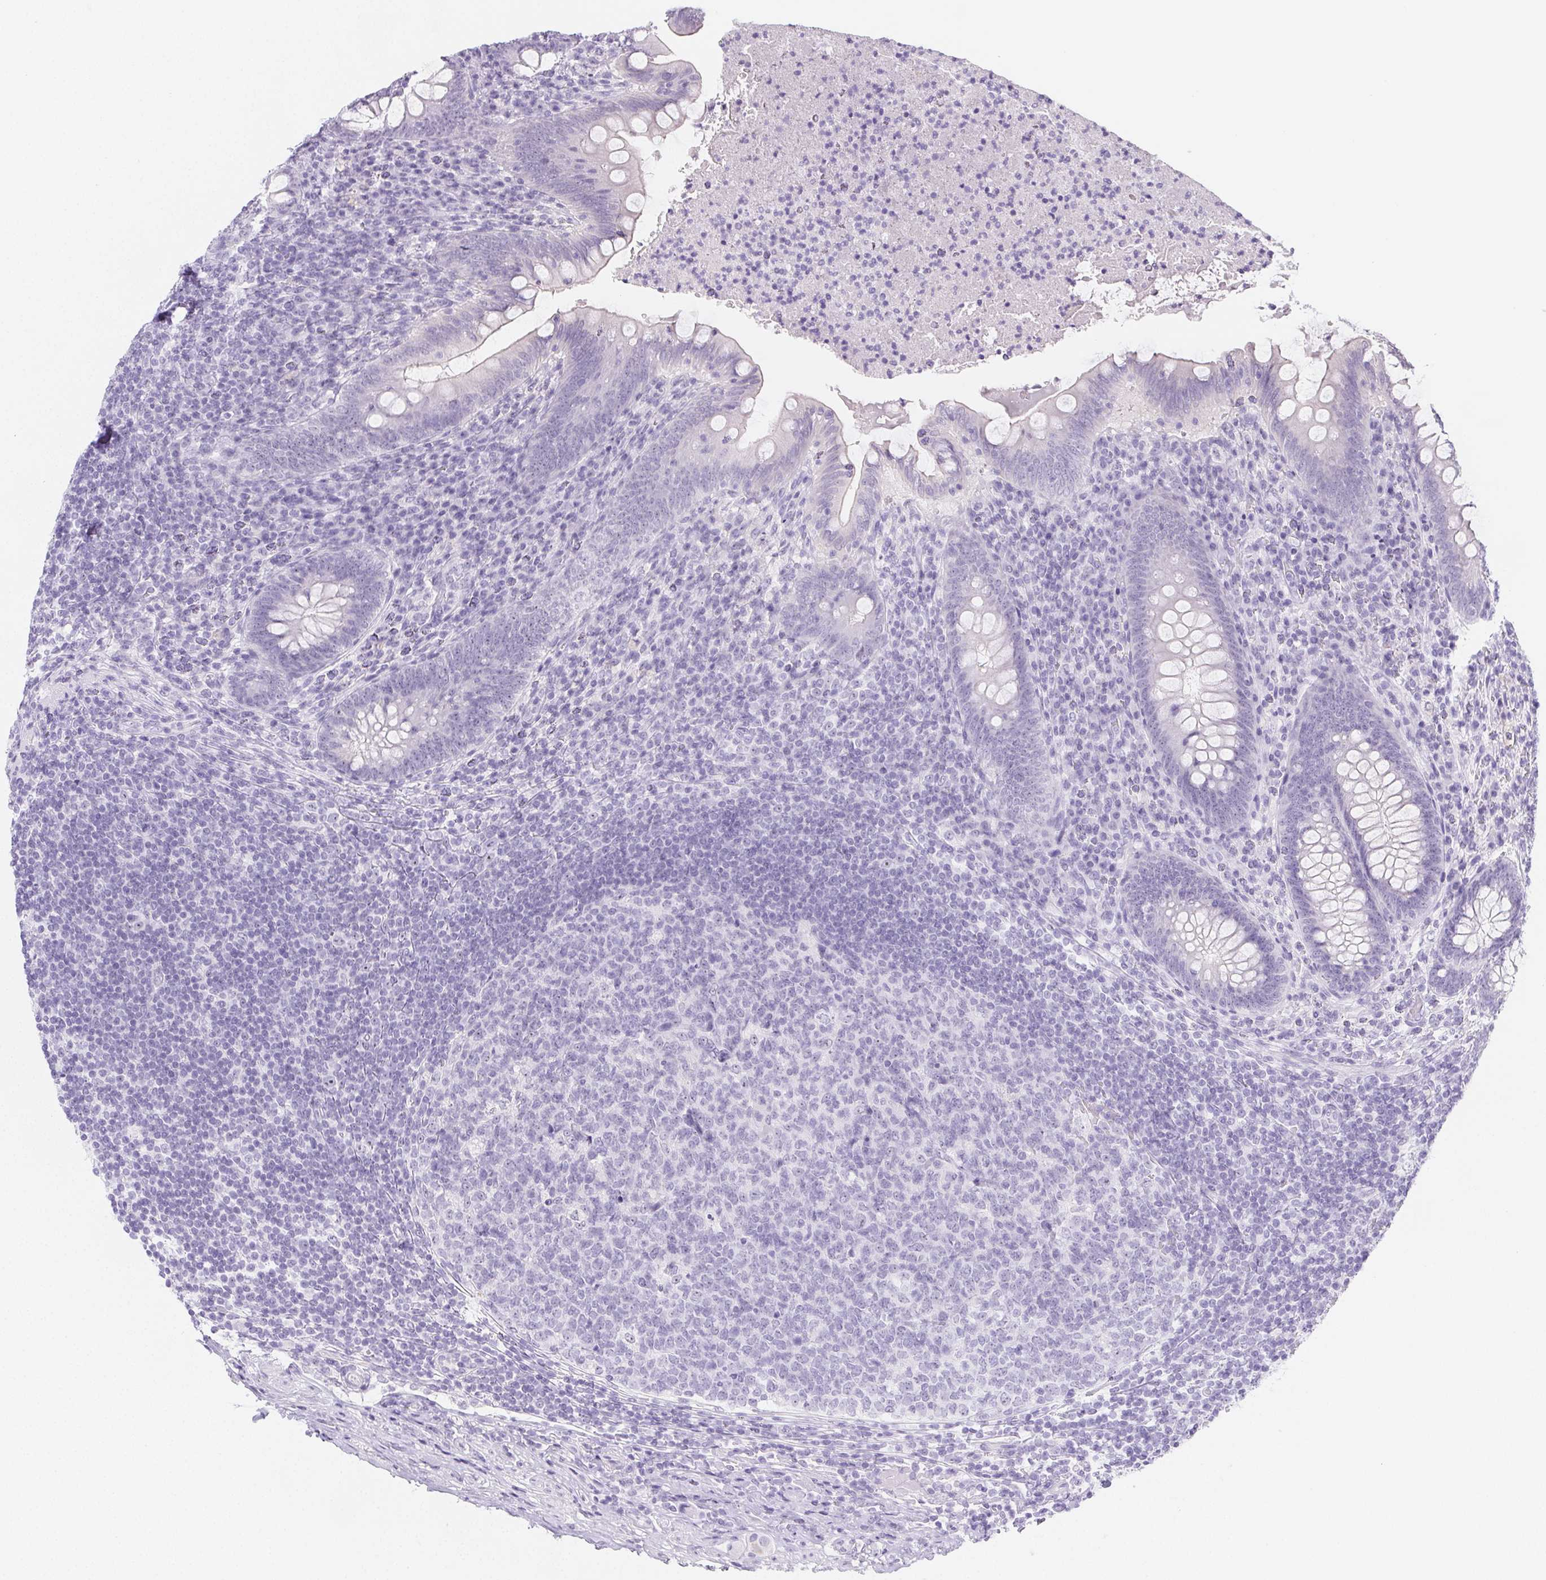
{"staining": {"intensity": "negative", "quantity": "none", "location": "none"}, "tissue": "appendix", "cell_type": "Glandular cells", "image_type": "normal", "snomed": [{"axis": "morphology", "description": "Normal tissue, NOS"}, {"axis": "topography", "description": "Appendix"}], "caption": "The IHC micrograph has no significant expression in glandular cells of appendix. Nuclei are stained in blue.", "gene": "ST8SIA3", "patient": {"sex": "male", "age": 47}}